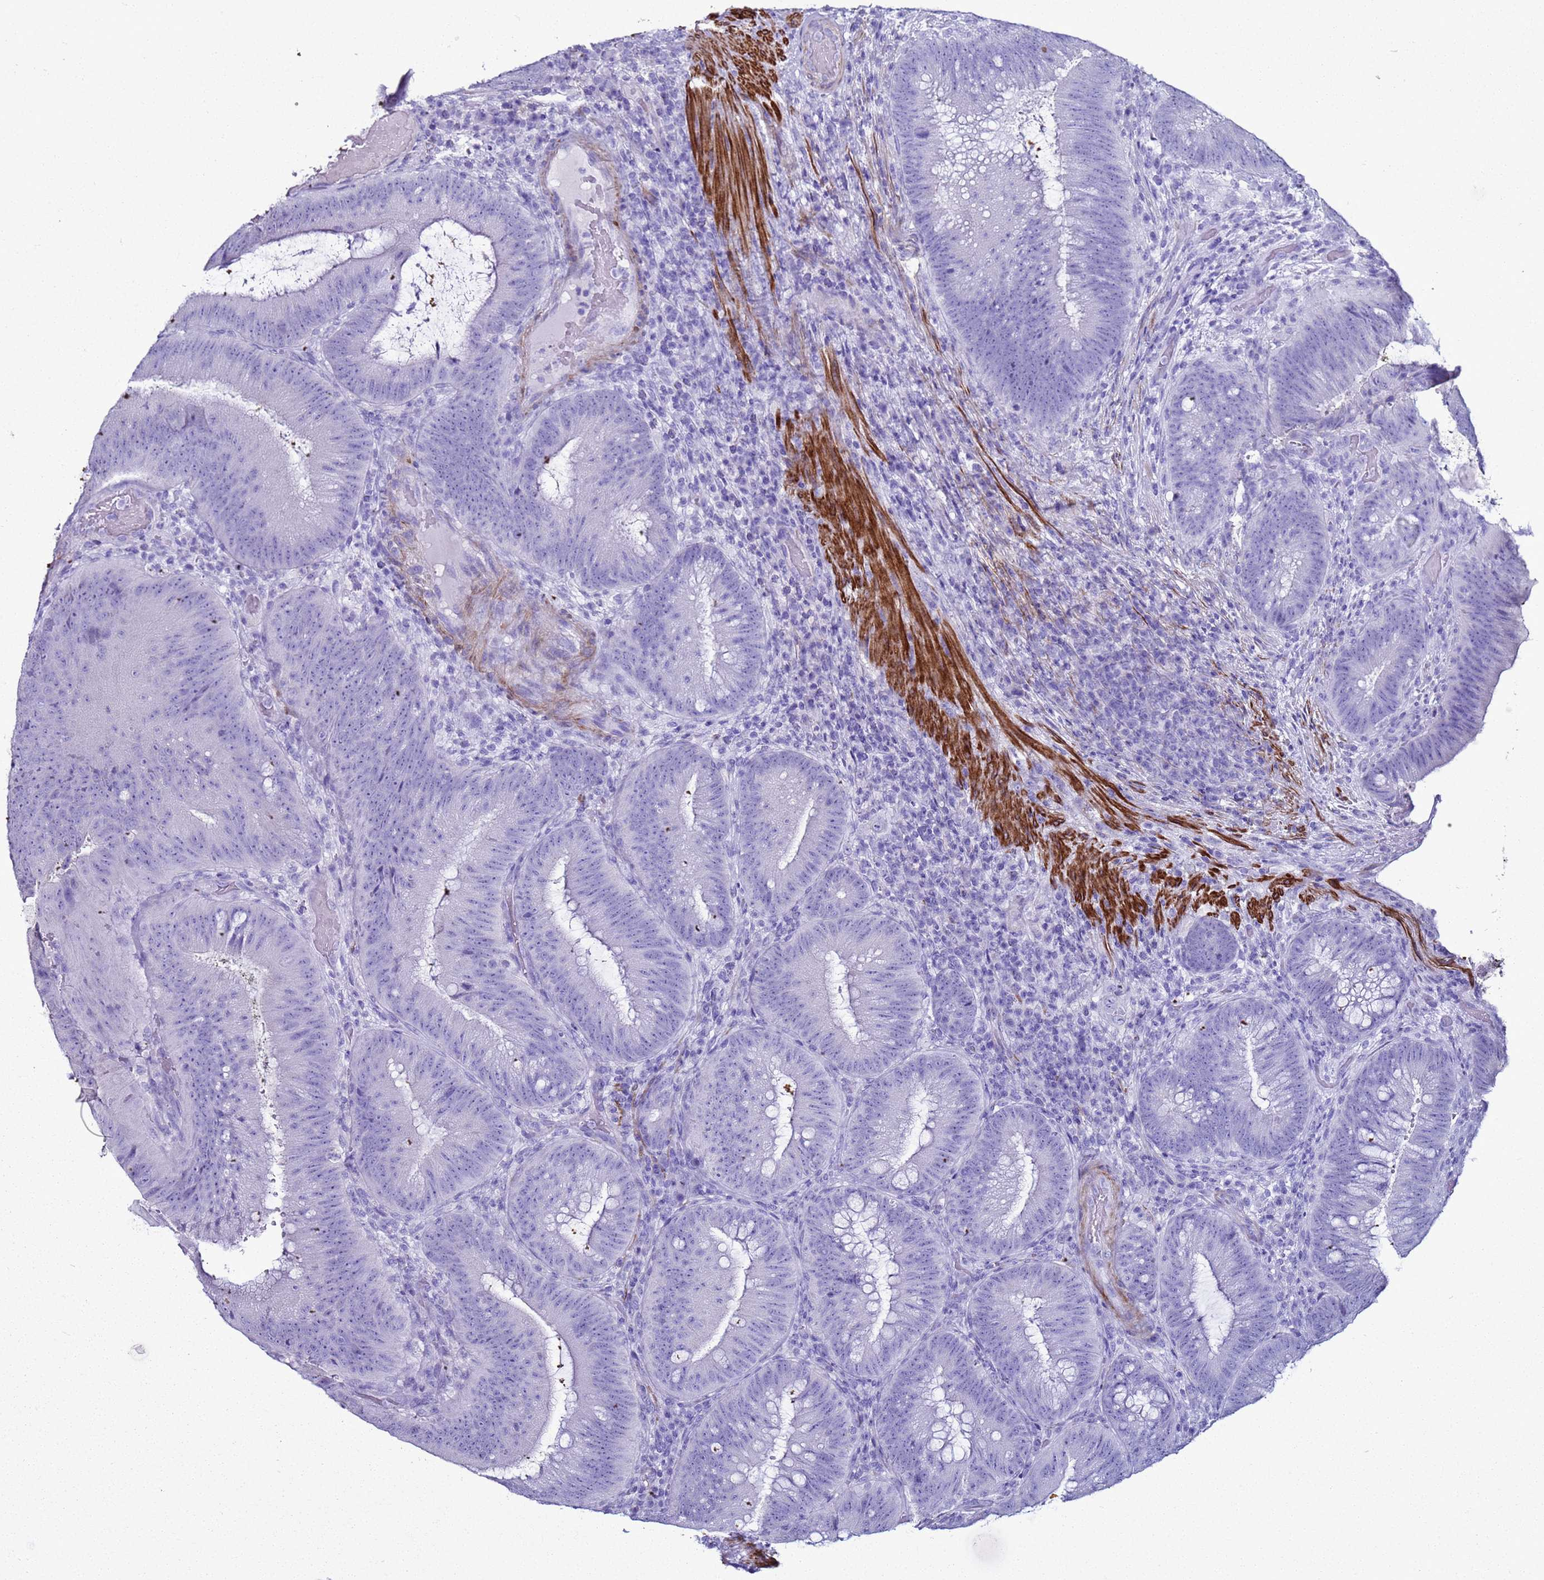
{"staining": {"intensity": "negative", "quantity": "none", "location": "none"}, "tissue": "colorectal cancer", "cell_type": "Tumor cells", "image_type": "cancer", "snomed": [{"axis": "morphology", "description": "Adenocarcinoma, NOS"}, {"axis": "topography", "description": "Colon"}], "caption": "Colorectal adenocarcinoma was stained to show a protein in brown. There is no significant positivity in tumor cells. (Brightfield microscopy of DAB IHC at high magnification).", "gene": "LCMT1", "patient": {"sex": "female", "age": 43}}